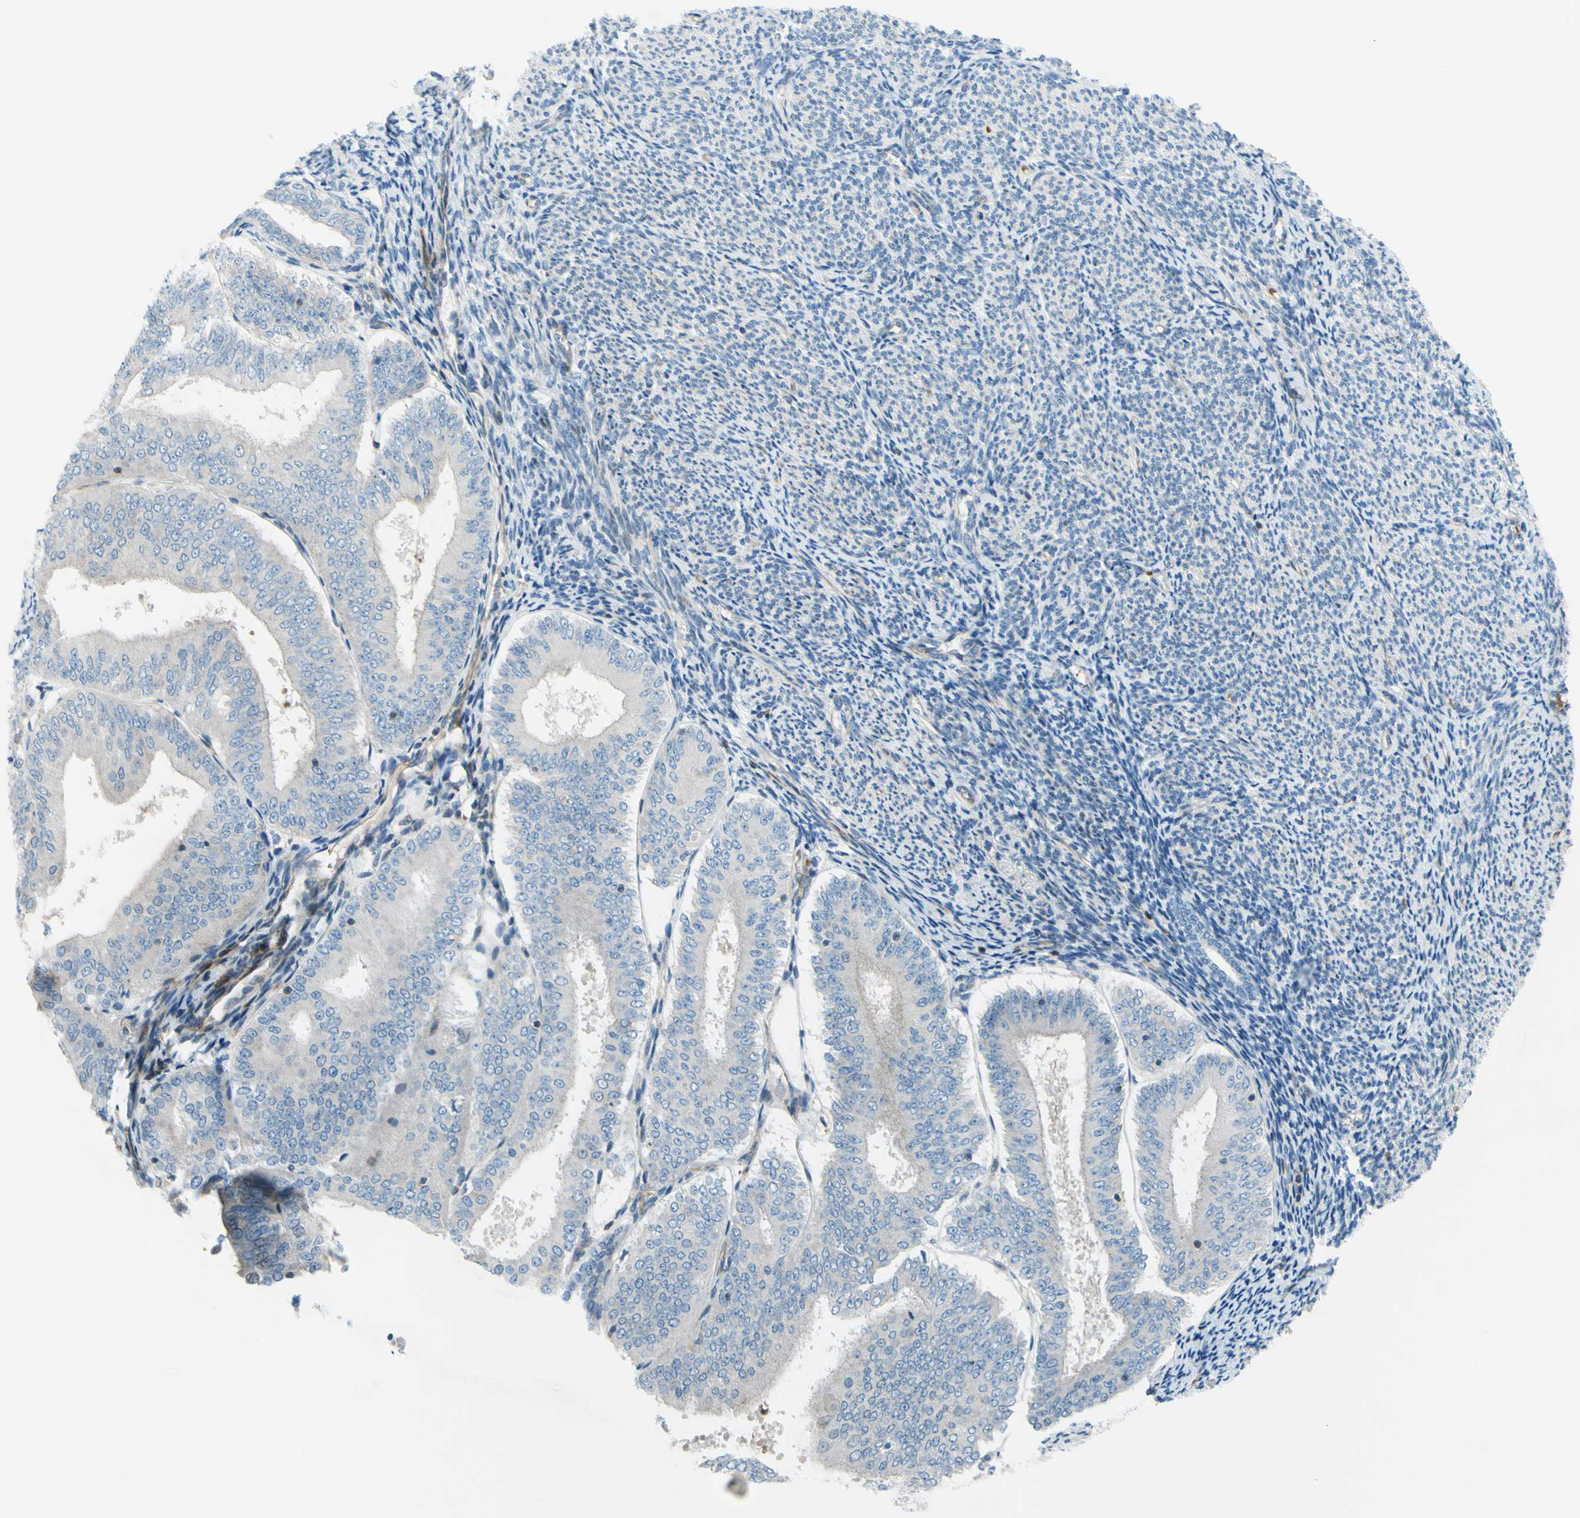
{"staining": {"intensity": "negative", "quantity": "none", "location": "none"}, "tissue": "endometrial cancer", "cell_type": "Tumor cells", "image_type": "cancer", "snomed": [{"axis": "morphology", "description": "Adenocarcinoma, NOS"}, {"axis": "topography", "description": "Endometrium"}], "caption": "Endometrial adenocarcinoma was stained to show a protein in brown. There is no significant expression in tumor cells.", "gene": "PAK2", "patient": {"sex": "female", "age": 63}}